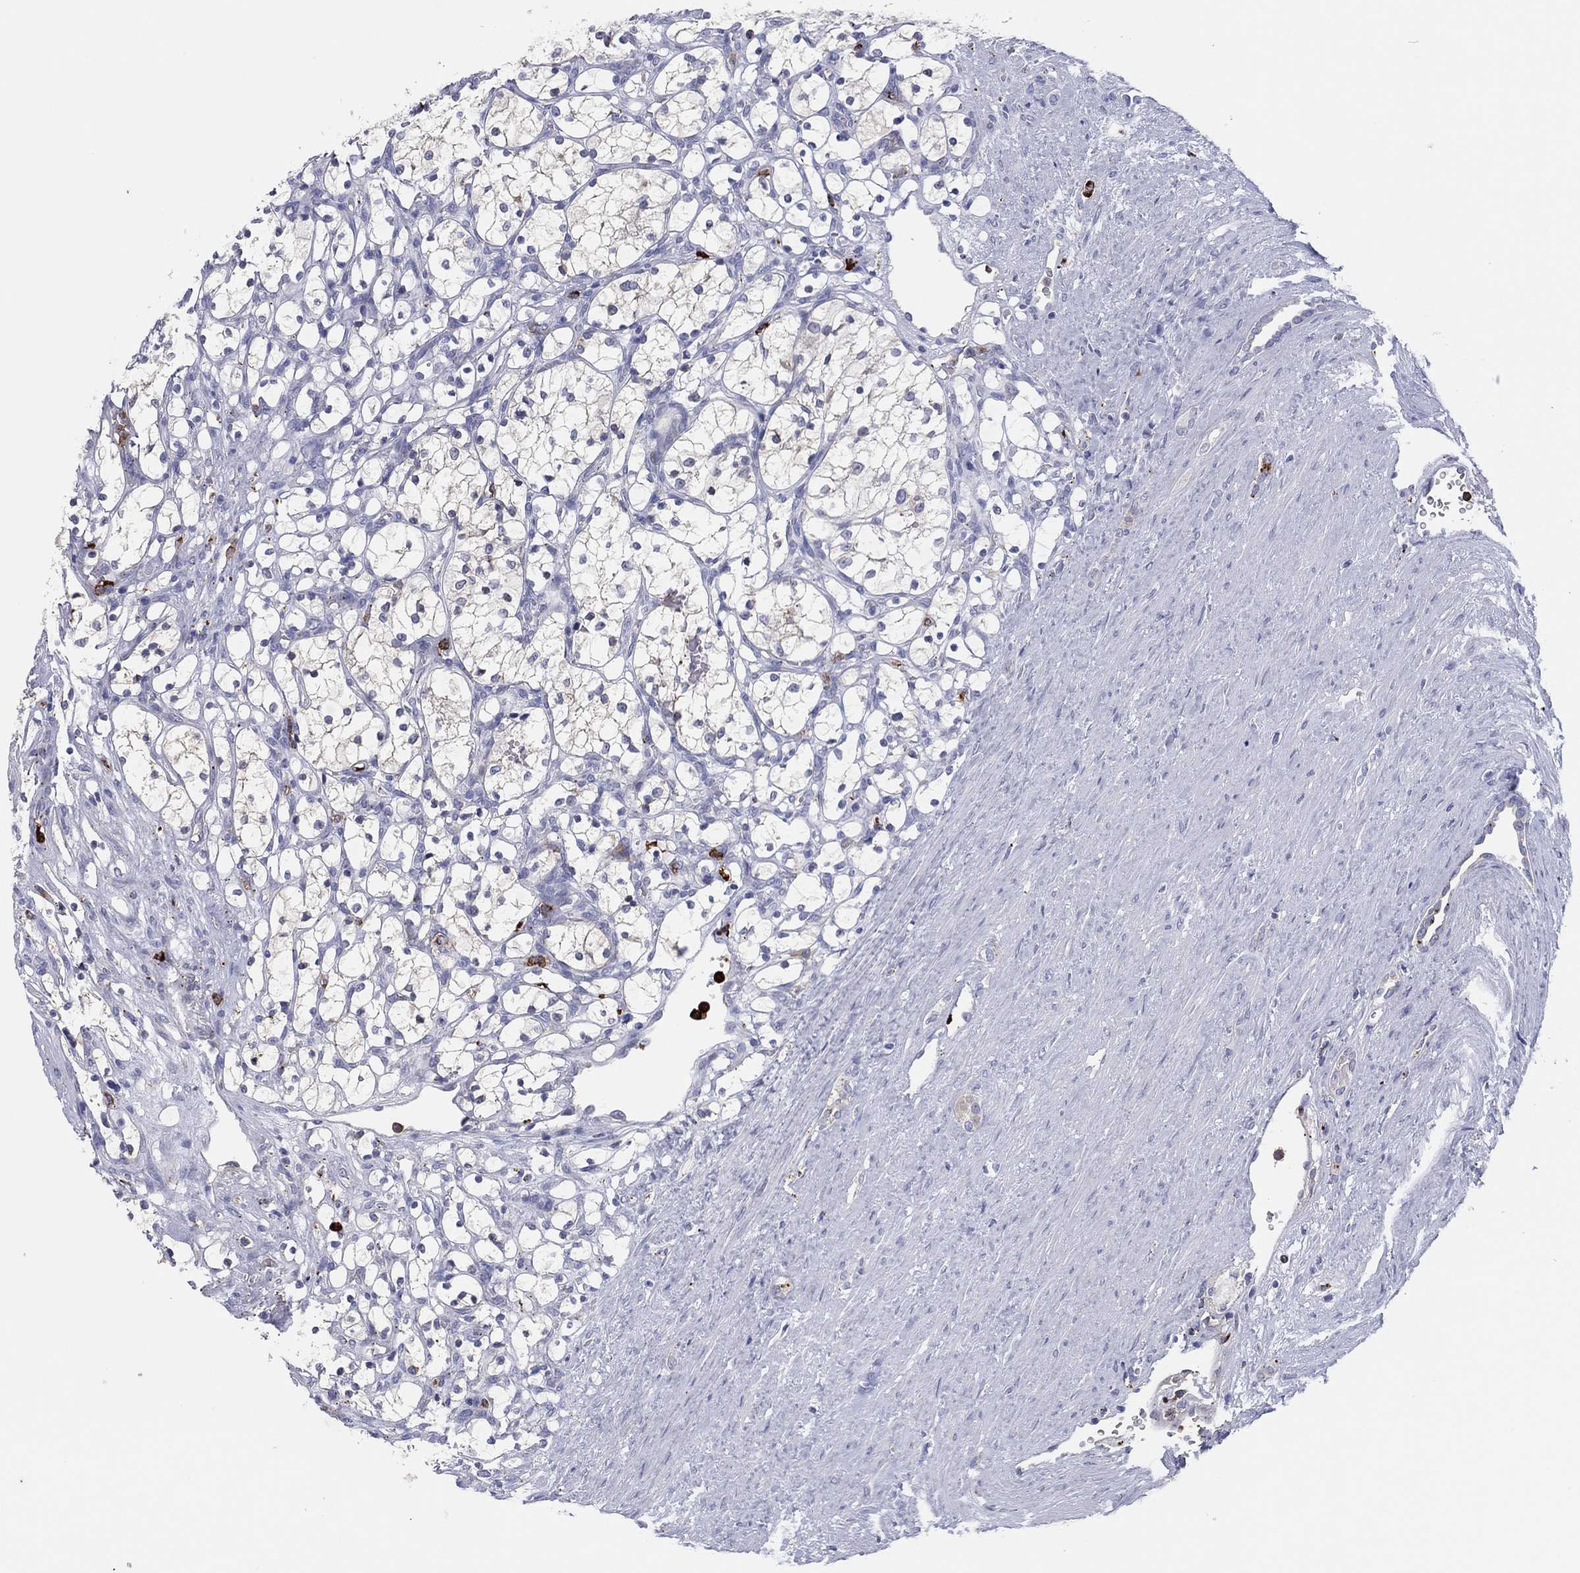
{"staining": {"intensity": "negative", "quantity": "none", "location": "none"}, "tissue": "renal cancer", "cell_type": "Tumor cells", "image_type": "cancer", "snomed": [{"axis": "morphology", "description": "Adenocarcinoma, NOS"}, {"axis": "topography", "description": "Kidney"}], "caption": "High magnification brightfield microscopy of adenocarcinoma (renal) stained with DAB (brown) and counterstained with hematoxylin (blue): tumor cells show no significant positivity. (Immunohistochemistry (ihc), brightfield microscopy, high magnification).", "gene": "PLAC8", "patient": {"sex": "female", "age": 69}}